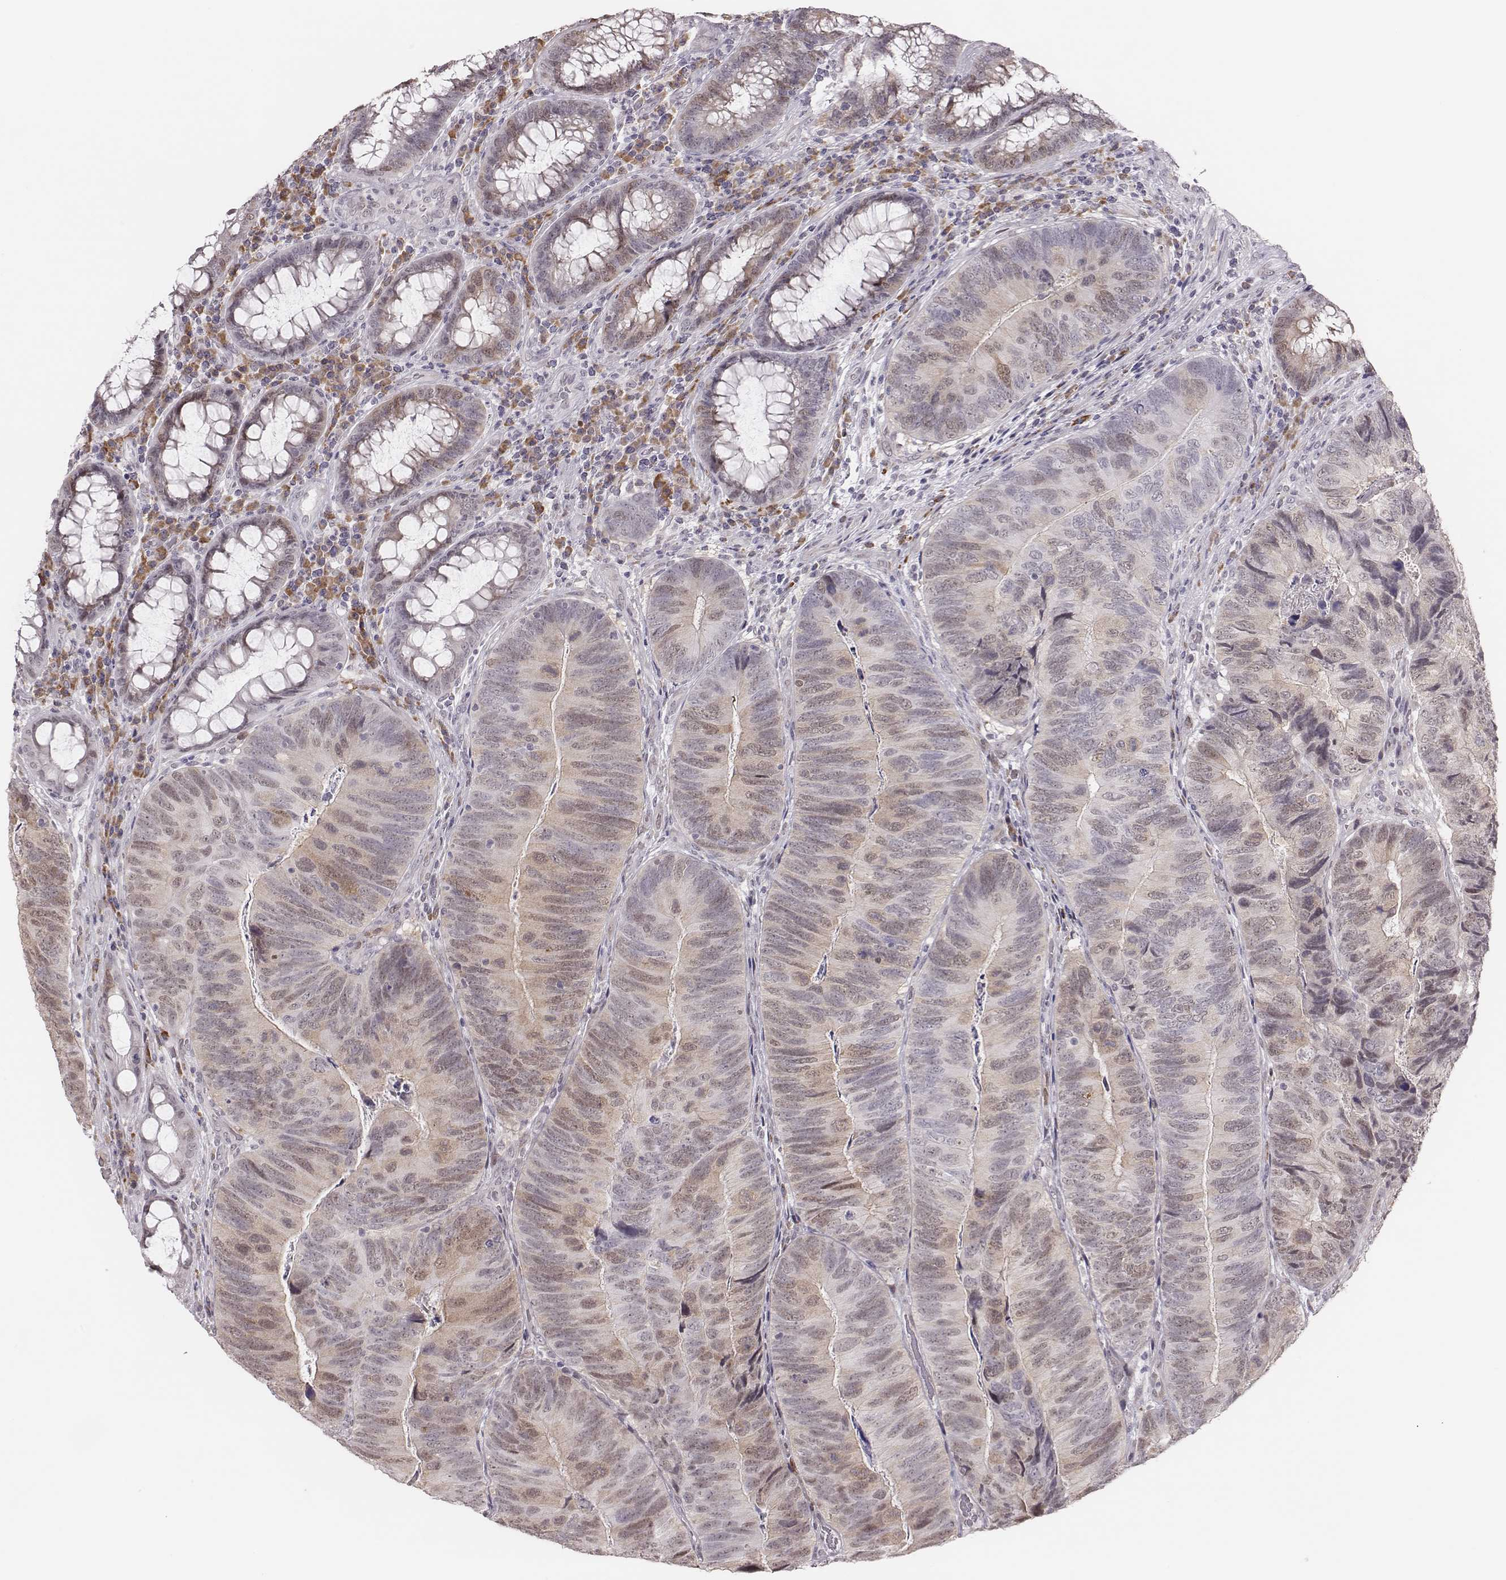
{"staining": {"intensity": "weak", "quantity": "25%-75%", "location": "cytoplasmic/membranous,nuclear"}, "tissue": "colorectal cancer", "cell_type": "Tumor cells", "image_type": "cancer", "snomed": [{"axis": "morphology", "description": "Adenocarcinoma, NOS"}, {"axis": "topography", "description": "Colon"}], "caption": "There is low levels of weak cytoplasmic/membranous and nuclear staining in tumor cells of colorectal cancer, as demonstrated by immunohistochemical staining (brown color).", "gene": "PBK", "patient": {"sex": "female", "age": 67}}